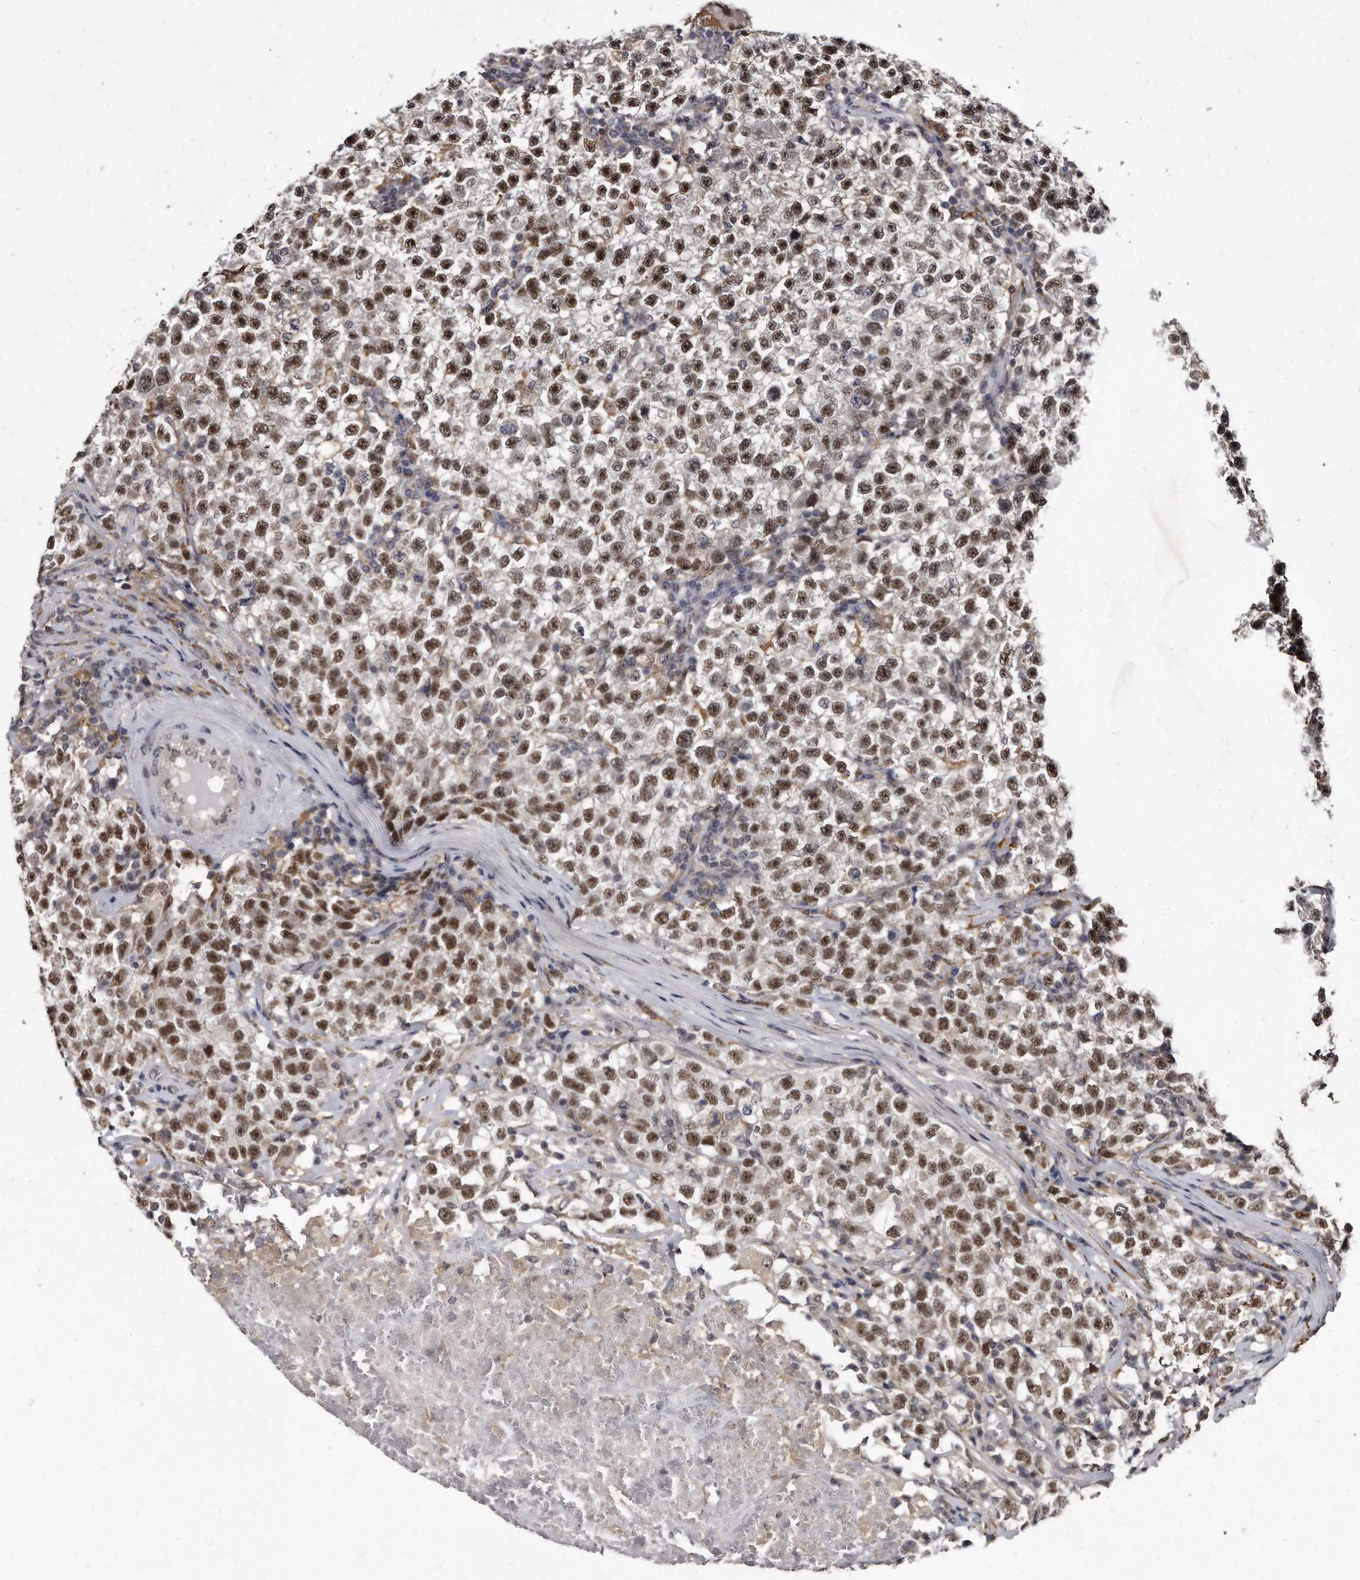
{"staining": {"intensity": "strong", "quantity": ">75%", "location": "nuclear"}, "tissue": "testis cancer", "cell_type": "Tumor cells", "image_type": "cancer", "snomed": [{"axis": "morphology", "description": "Seminoma, NOS"}, {"axis": "topography", "description": "Testis"}], "caption": "This is a photomicrograph of immunohistochemistry (IHC) staining of testis seminoma, which shows strong positivity in the nuclear of tumor cells.", "gene": "KLHDC3", "patient": {"sex": "male", "age": 22}}